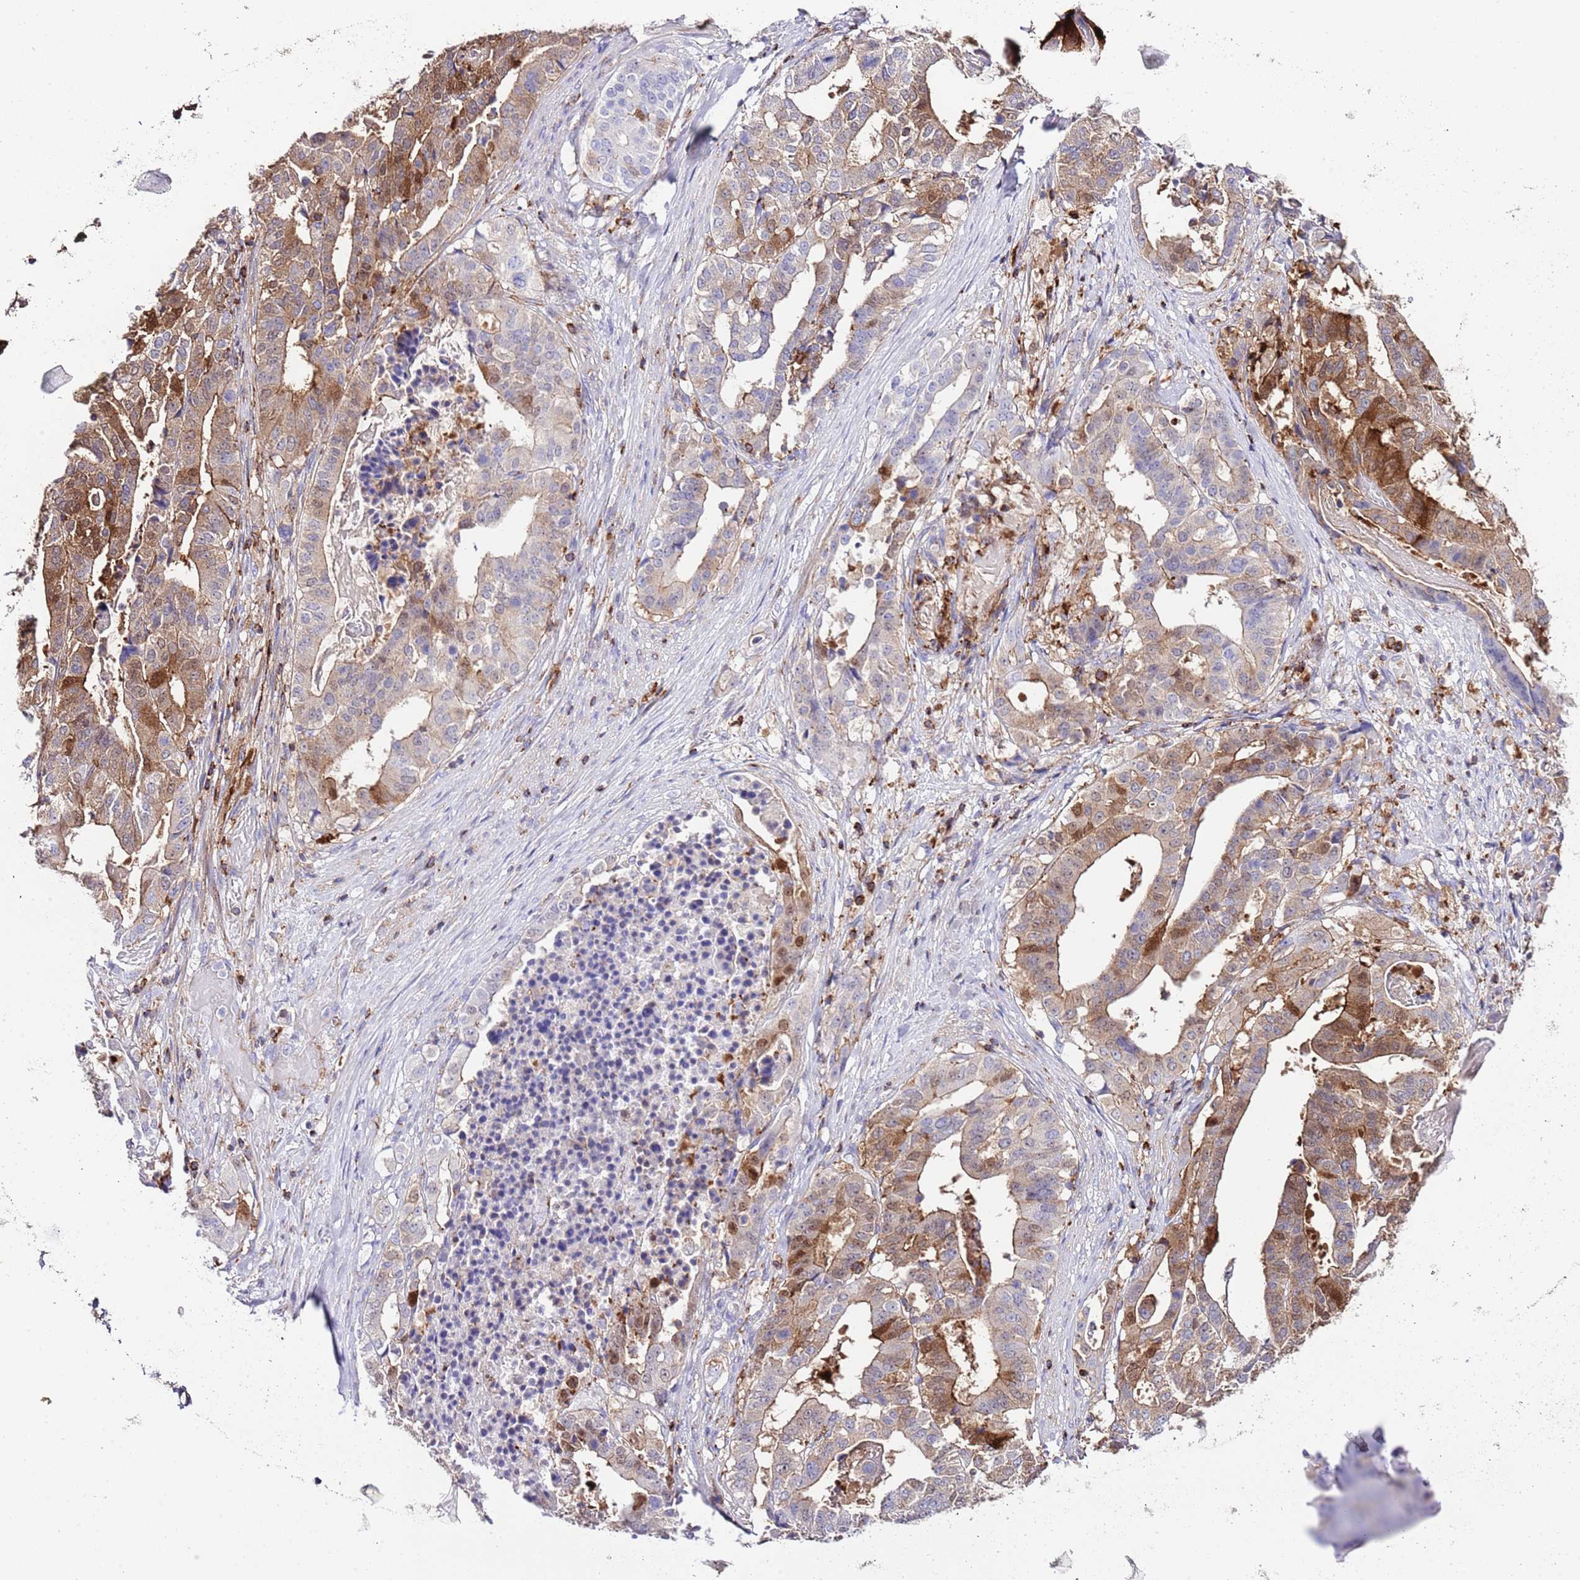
{"staining": {"intensity": "moderate", "quantity": ">75%", "location": "cytoplasmic/membranous,nuclear"}, "tissue": "stomach cancer", "cell_type": "Tumor cells", "image_type": "cancer", "snomed": [{"axis": "morphology", "description": "Adenocarcinoma, NOS"}, {"axis": "topography", "description": "Stomach"}], "caption": "A histopathology image of human stomach cancer (adenocarcinoma) stained for a protein reveals moderate cytoplasmic/membranous and nuclear brown staining in tumor cells.", "gene": "ALDH3A1", "patient": {"sex": "male", "age": 48}}